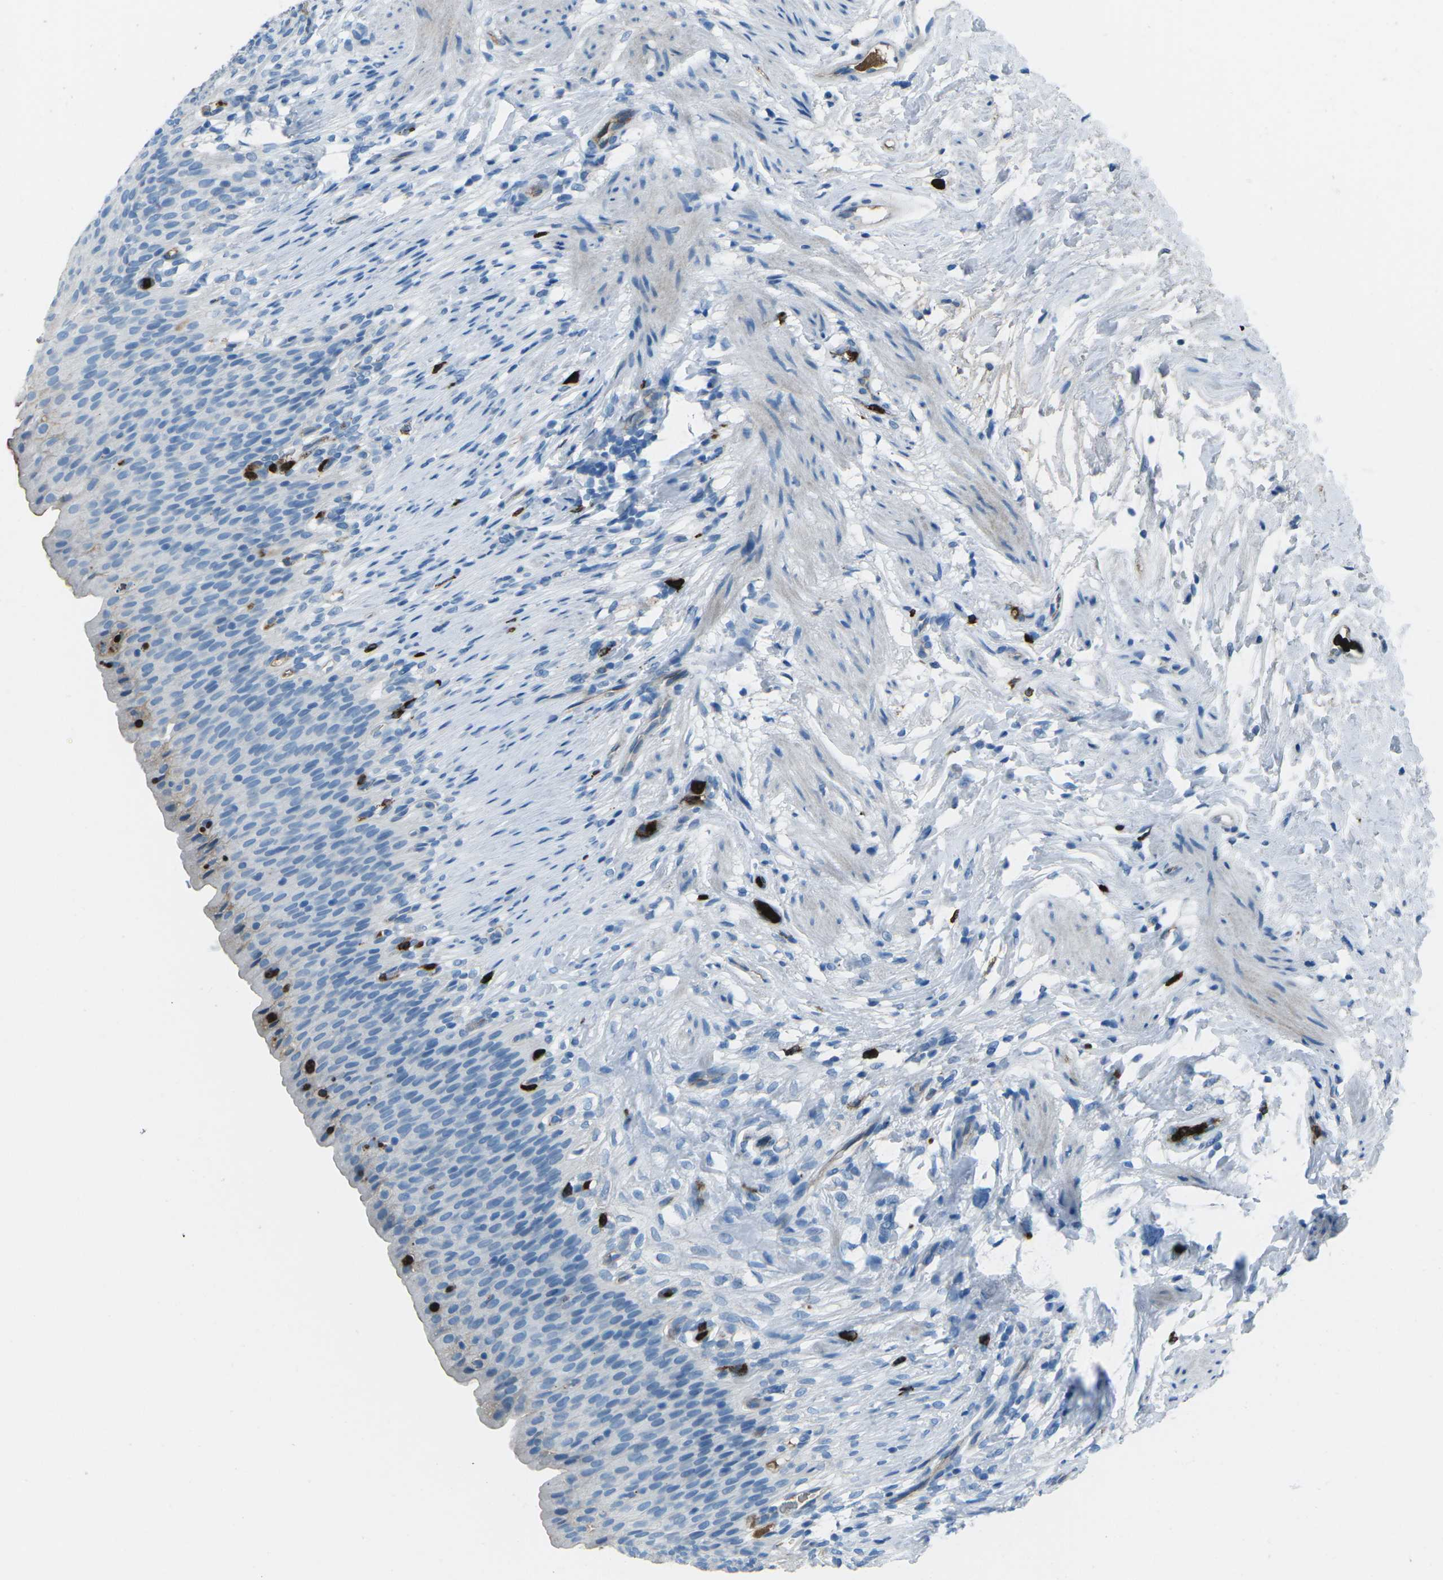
{"staining": {"intensity": "weak", "quantity": "<25%", "location": "cytoplasmic/membranous"}, "tissue": "urinary bladder", "cell_type": "Urothelial cells", "image_type": "normal", "snomed": [{"axis": "morphology", "description": "Normal tissue, NOS"}, {"axis": "topography", "description": "Urinary bladder"}], "caption": "The micrograph demonstrates no staining of urothelial cells in benign urinary bladder. (Stains: DAB (3,3'-diaminobenzidine) immunohistochemistry (IHC) with hematoxylin counter stain, Microscopy: brightfield microscopy at high magnification).", "gene": "FCN1", "patient": {"sex": "female", "age": 79}}